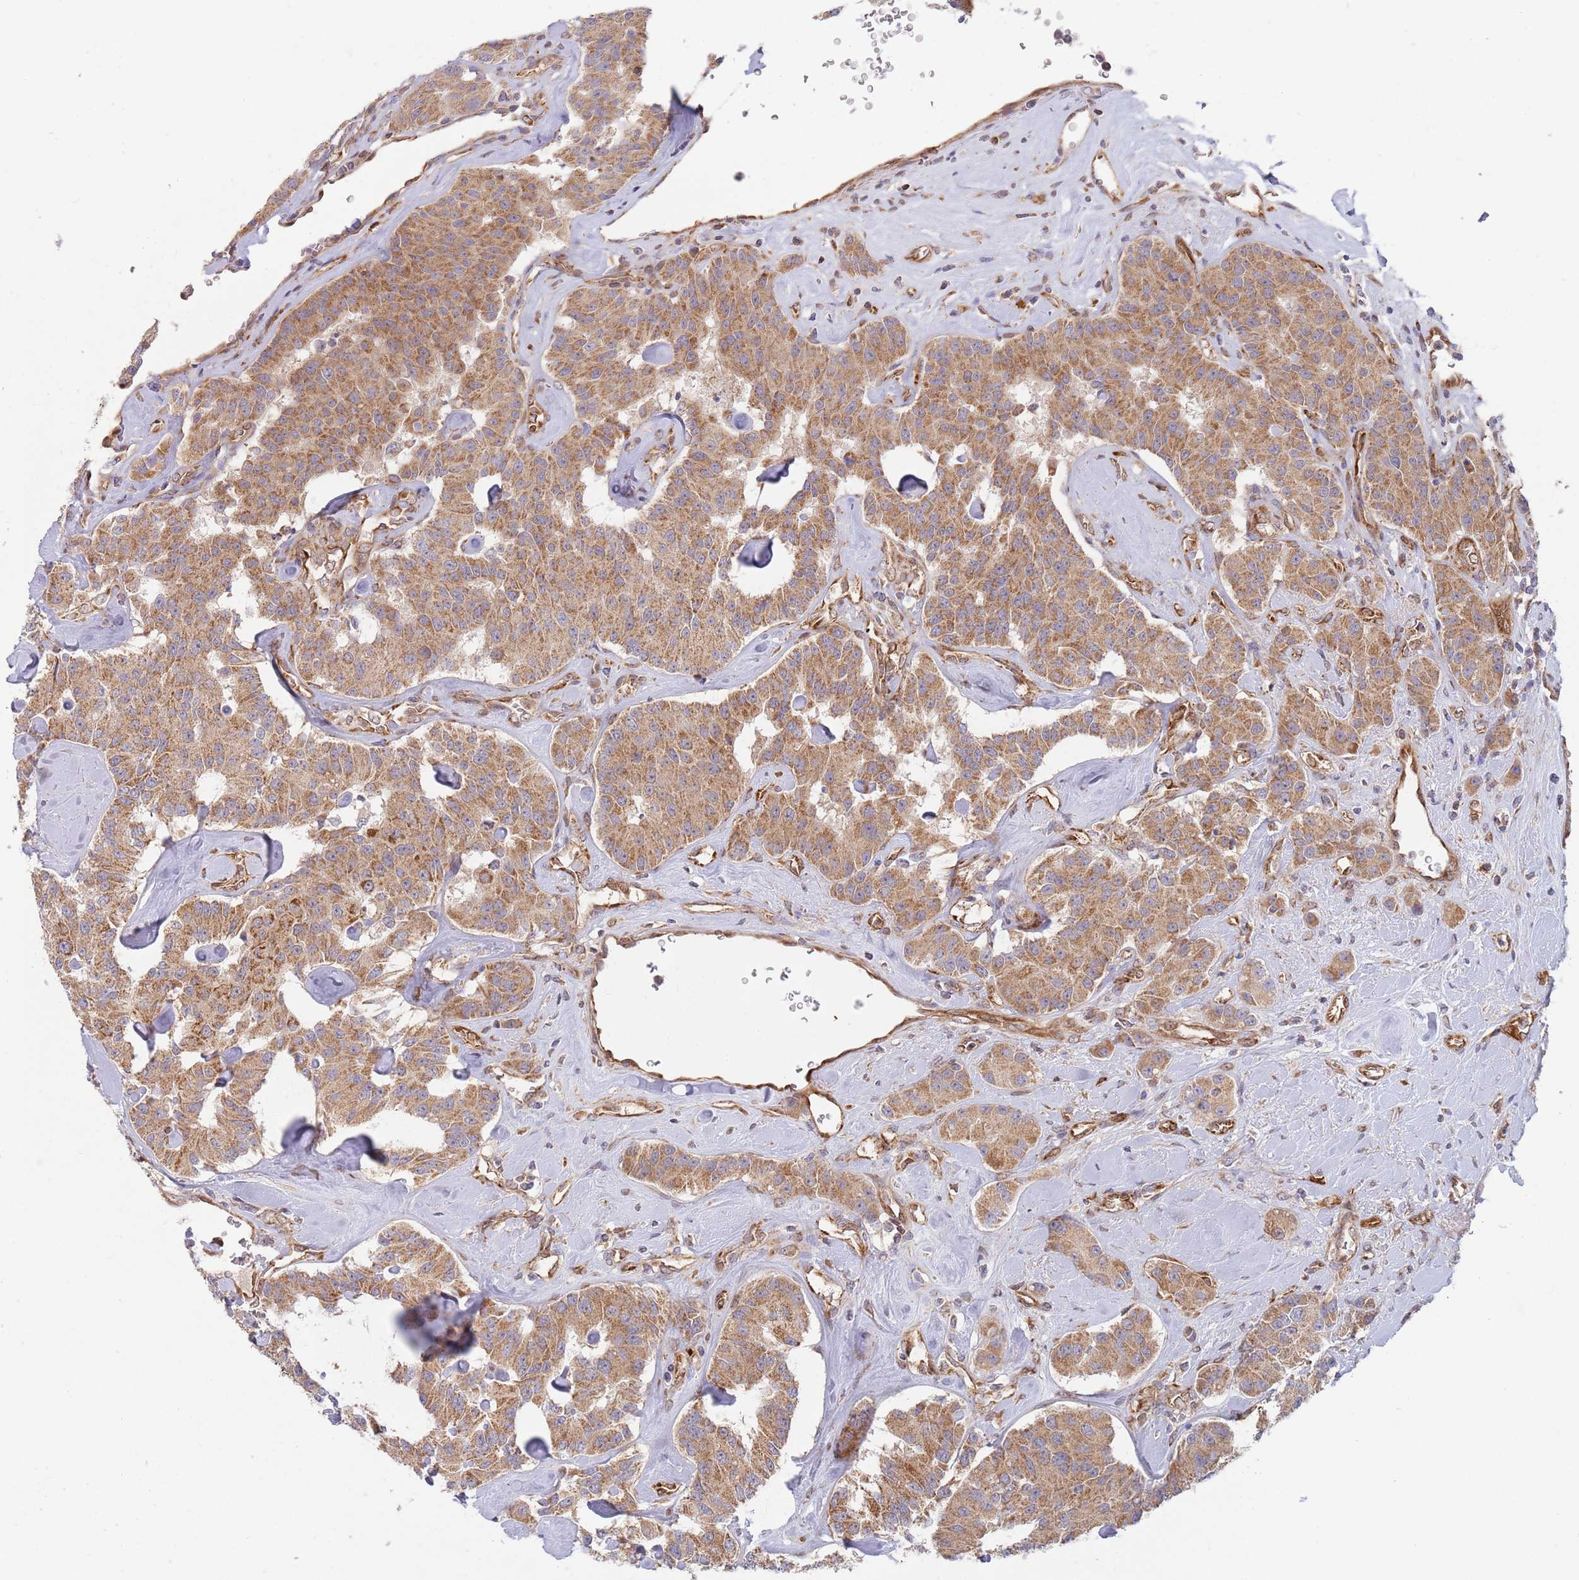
{"staining": {"intensity": "moderate", "quantity": ">75%", "location": "cytoplasmic/membranous"}, "tissue": "carcinoid", "cell_type": "Tumor cells", "image_type": "cancer", "snomed": [{"axis": "morphology", "description": "Carcinoid, malignant, NOS"}, {"axis": "topography", "description": "Pancreas"}], "caption": "Immunohistochemistry (DAB (3,3'-diaminobenzidine)) staining of carcinoid (malignant) shows moderate cytoplasmic/membranous protein staining in about >75% of tumor cells. The staining was performed using DAB to visualize the protein expression in brown, while the nuclei were stained in blue with hematoxylin (Magnification: 20x).", "gene": "GUK1", "patient": {"sex": "male", "age": 41}}